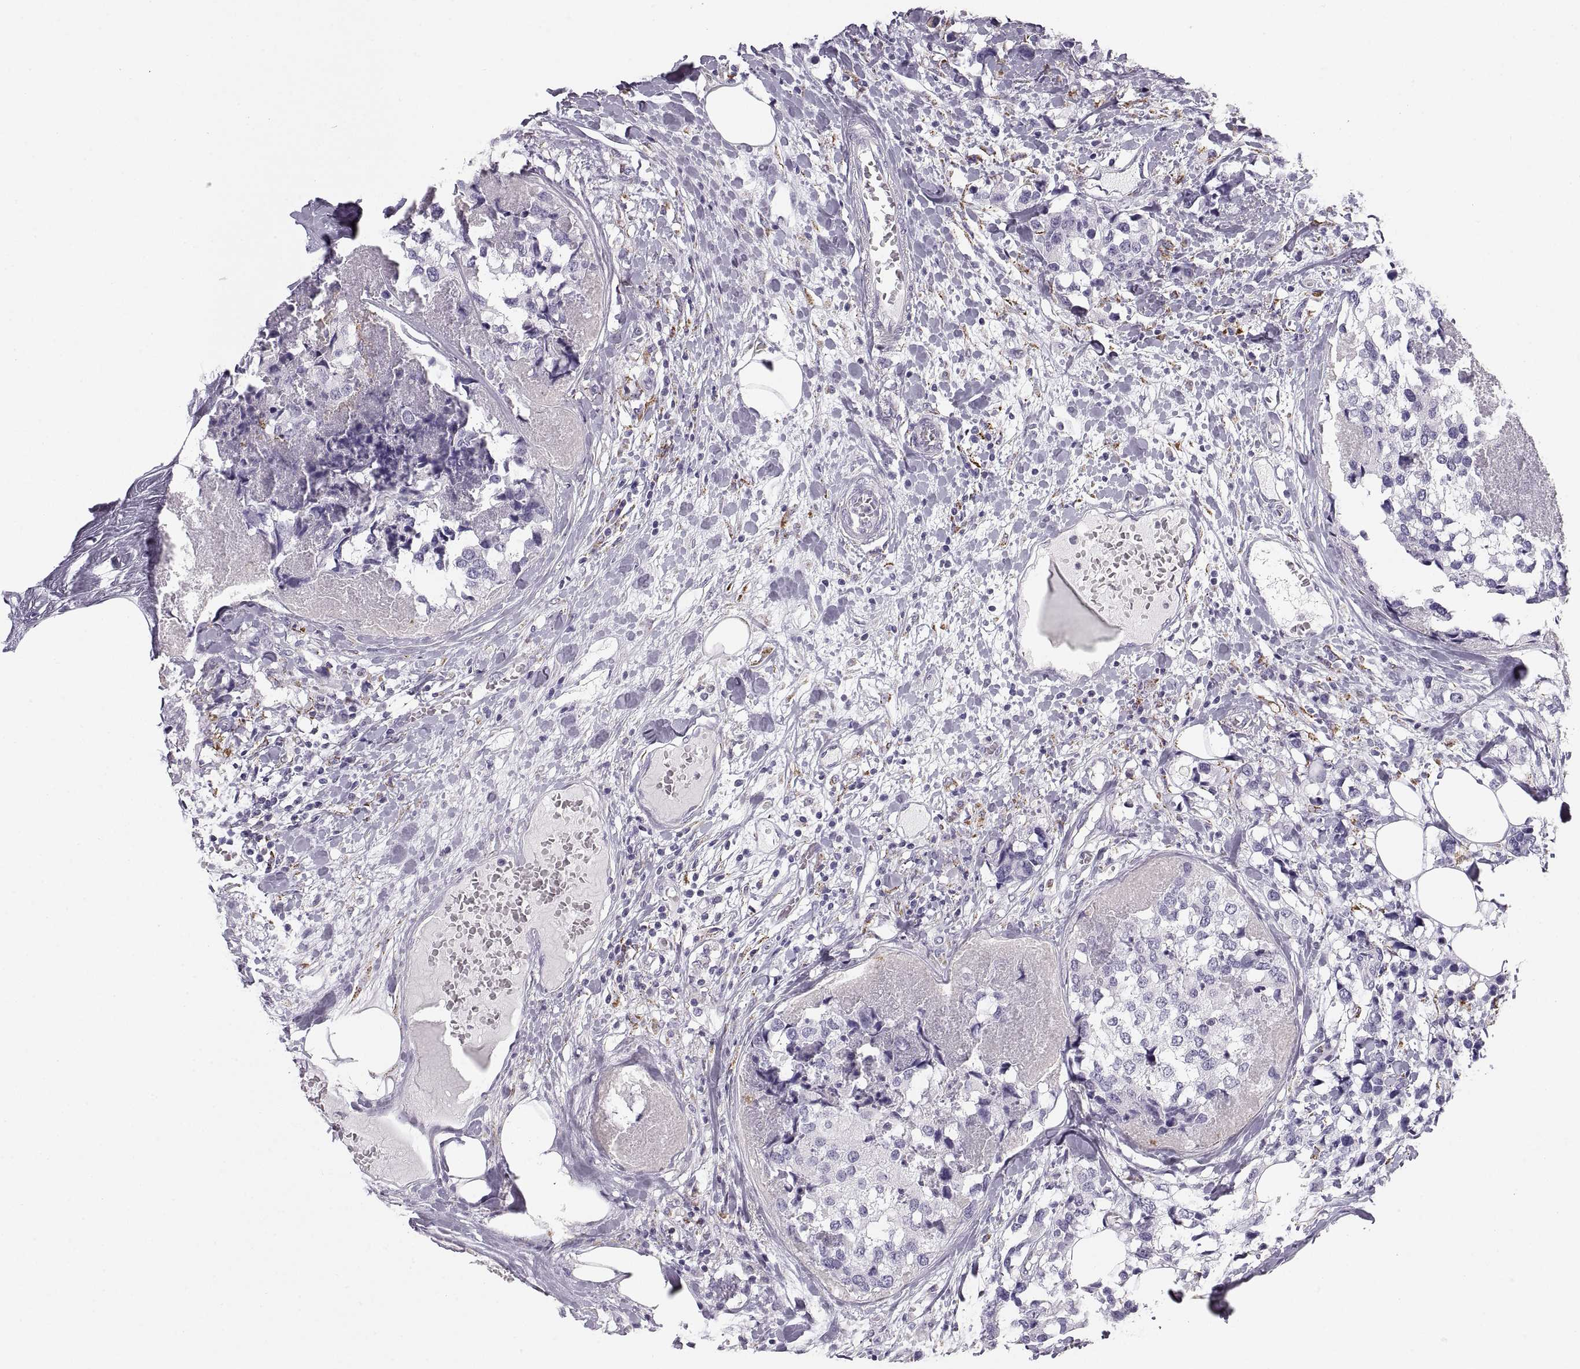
{"staining": {"intensity": "negative", "quantity": "none", "location": "none"}, "tissue": "breast cancer", "cell_type": "Tumor cells", "image_type": "cancer", "snomed": [{"axis": "morphology", "description": "Lobular carcinoma"}, {"axis": "topography", "description": "Breast"}], "caption": "This is a micrograph of IHC staining of breast lobular carcinoma, which shows no staining in tumor cells.", "gene": "COL9A3", "patient": {"sex": "female", "age": 59}}